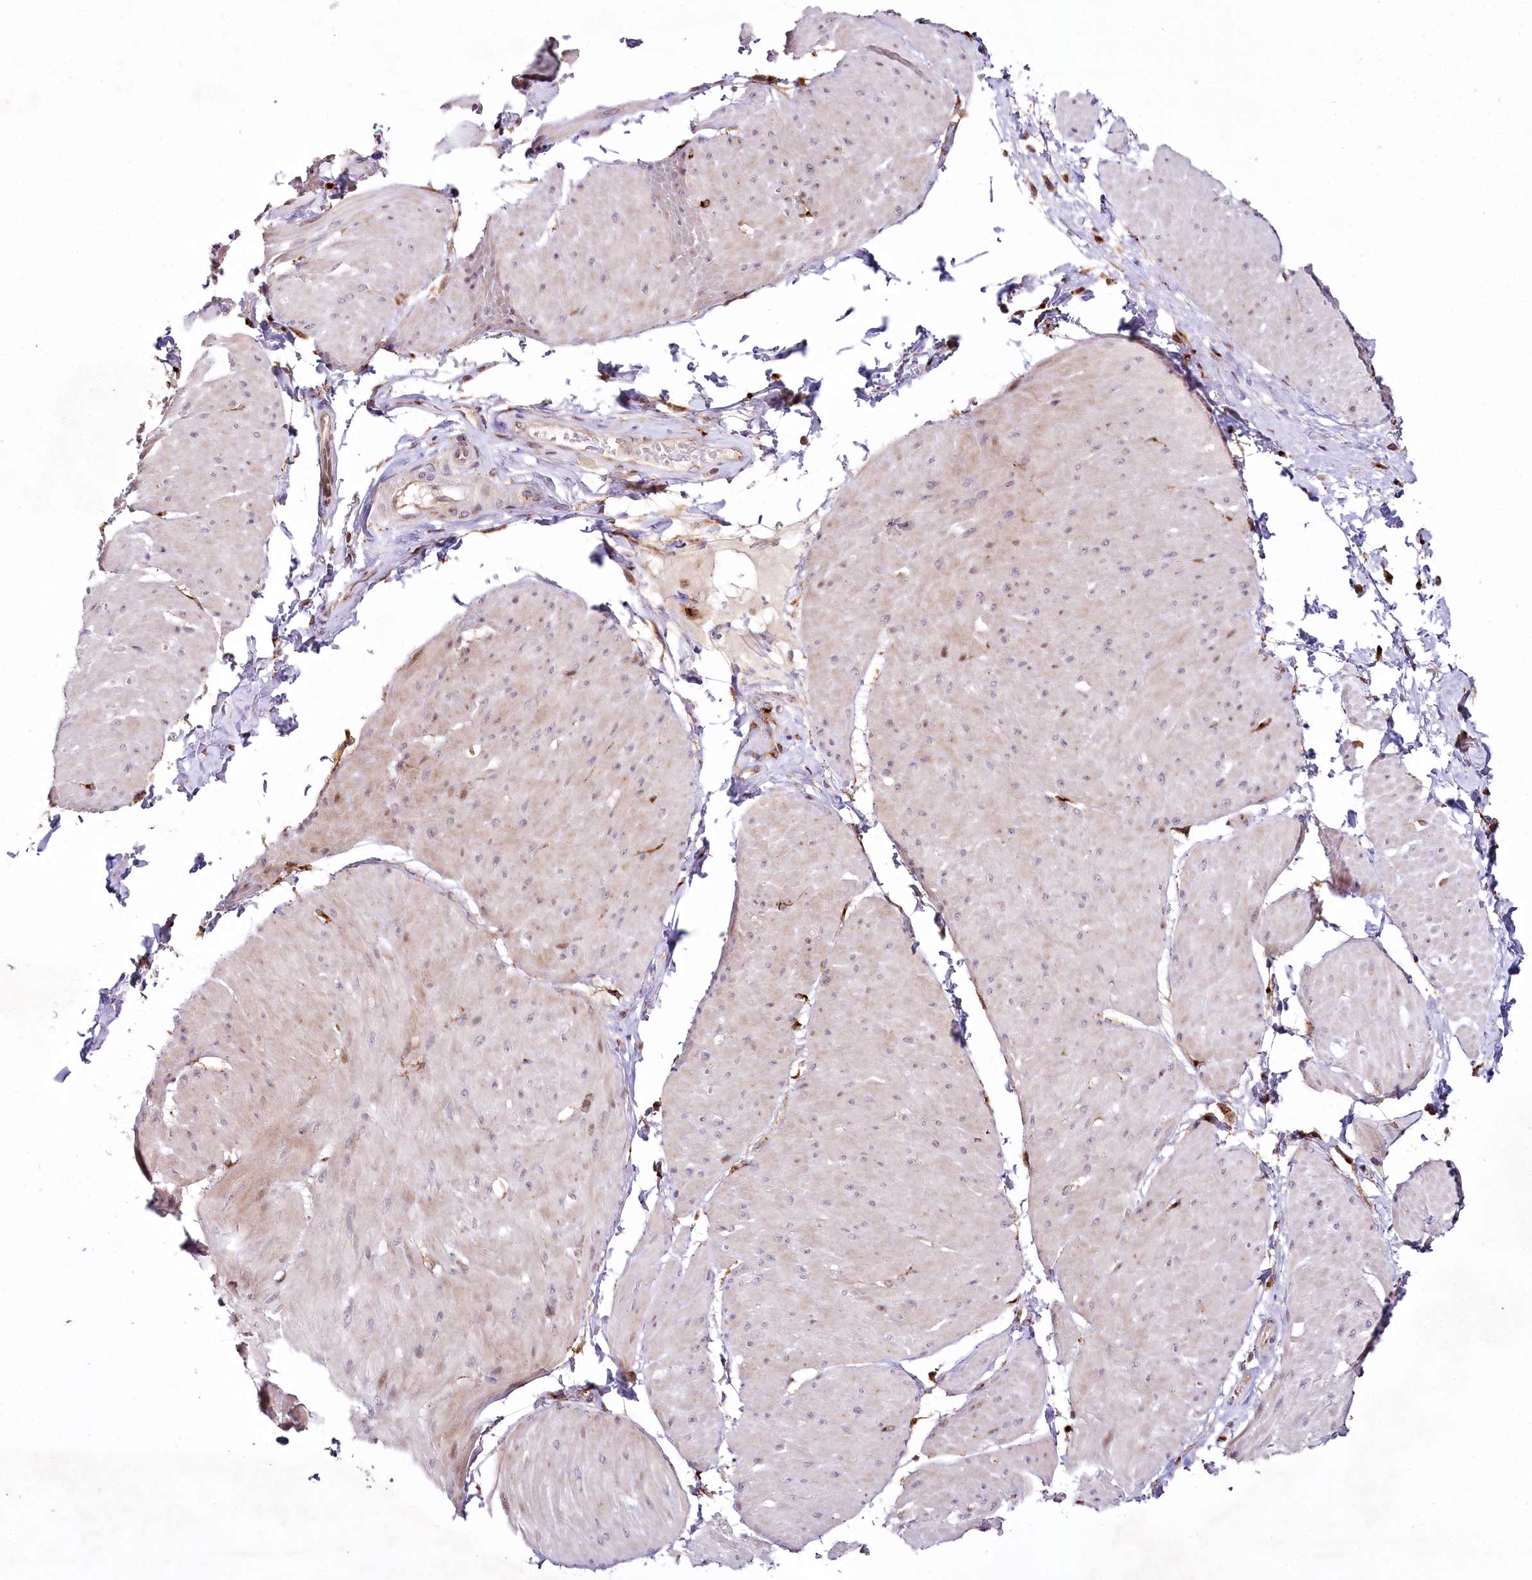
{"staining": {"intensity": "weak", "quantity": "25%-75%", "location": "cytoplasmic/membranous"}, "tissue": "smooth muscle", "cell_type": "Smooth muscle cells", "image_type": "normal", "snomed": [{"axis": "morphology", "description": "Urothelial carcinoma, High grade"}, {"axis": "topography", "description": "Urinary bladder"}], "caption": "Weak cytoplasmic/membranous protein staining is present in about 25%-75% of smooth muscle cells in smooth muscle. (DAB (3,3'-diaminobenzidine) IHC with brightfield microscopy, high magnification).", "gene": "COPG1", "patient": {"sex": "male", "age": 46}}